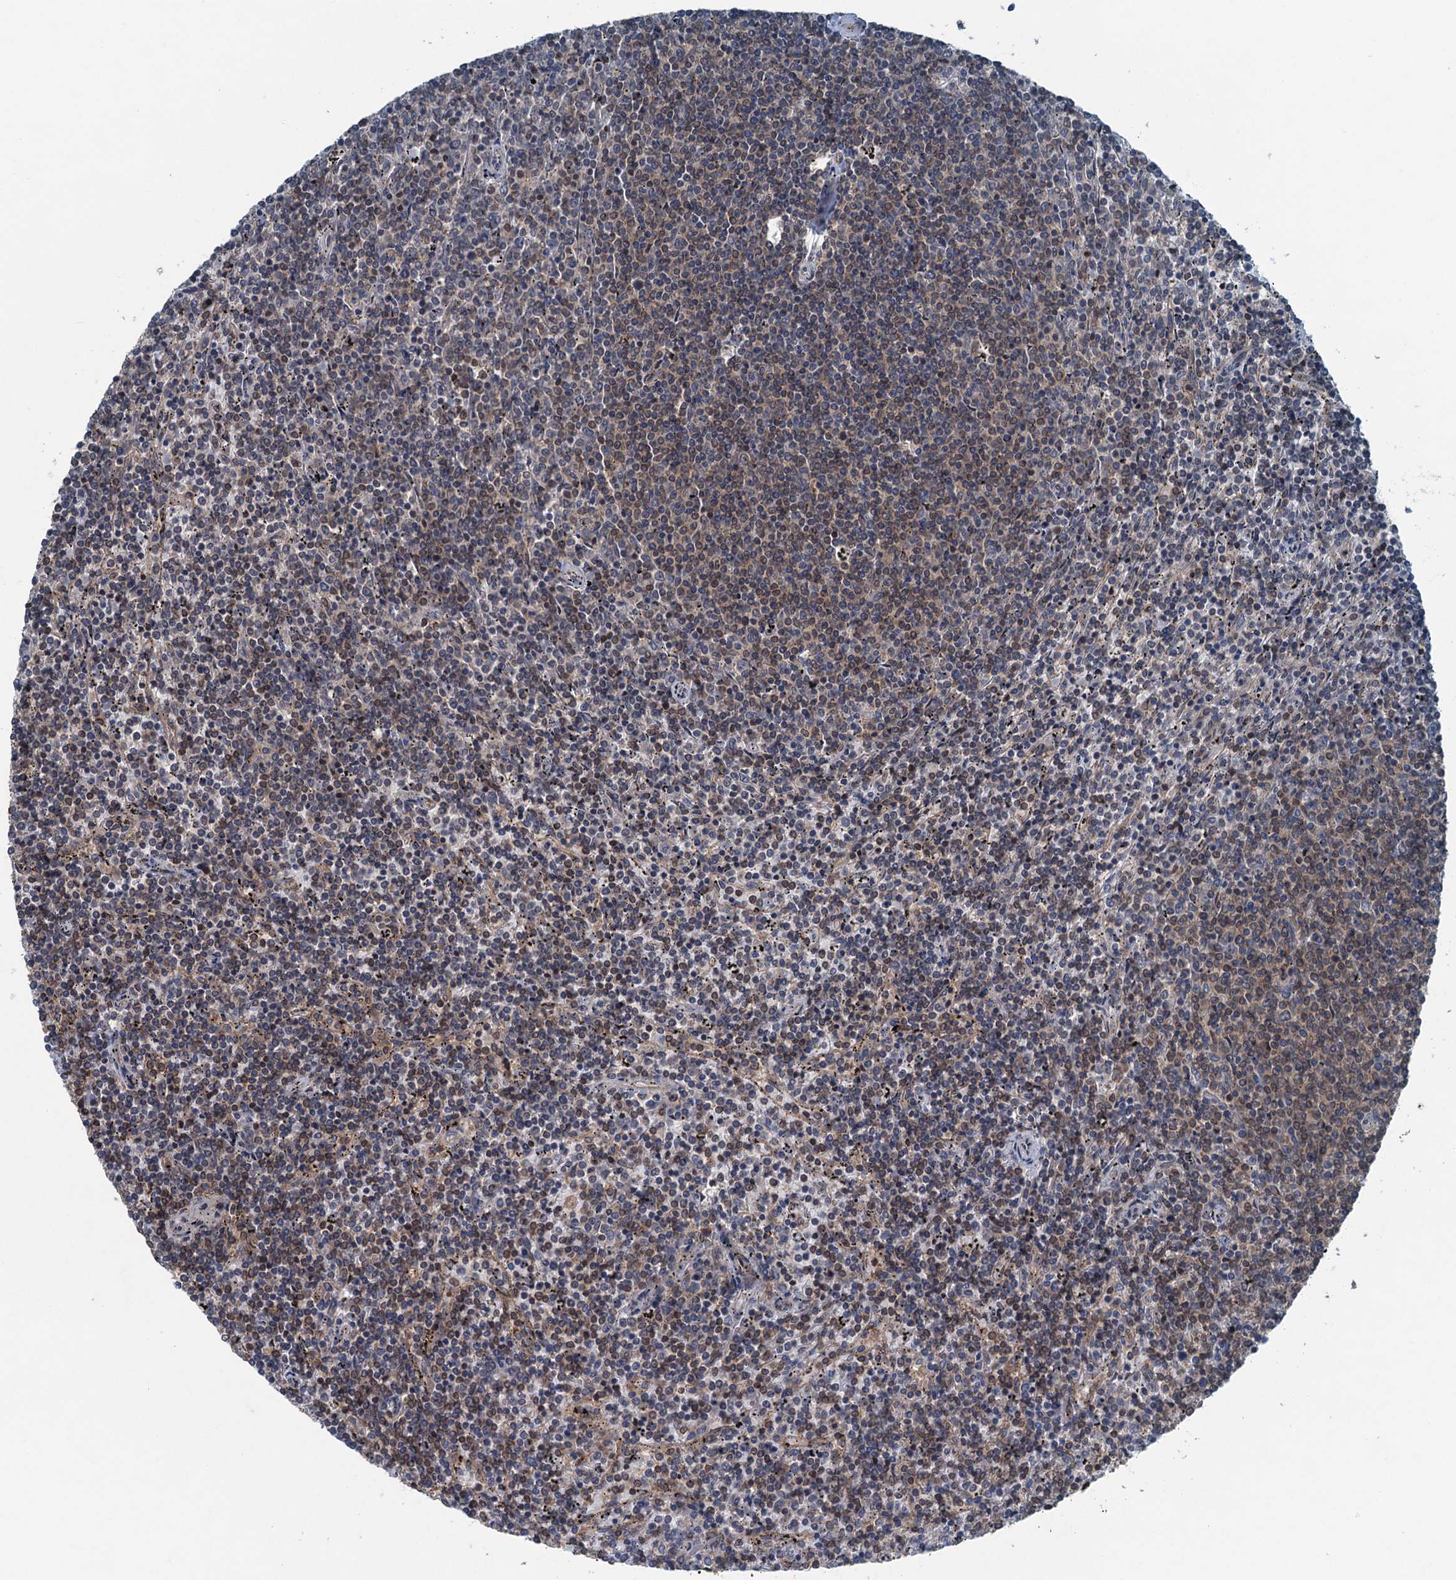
{"staining": {"intensity": "weak", "quantity": "<25%", "location": "cytoplasmic/membranous"}, "tissue": "lymphoma", "cell_type": "Tumor cells", "image_type": "cancer", "snomed": [{"axis": "morphology", "description": "Malignant lymphoma, non-Hodgkin's type, Low grade"}, {"axis": "topography", "description": "Spleen"}], "caption": "Tumor cells show no significant protein expression in lymphoma. (DAB immunohistochemistry with hematoxylin counter stain).", "gene": "TRAPPC8", "patient": {"sex": "female", "age": 50}}